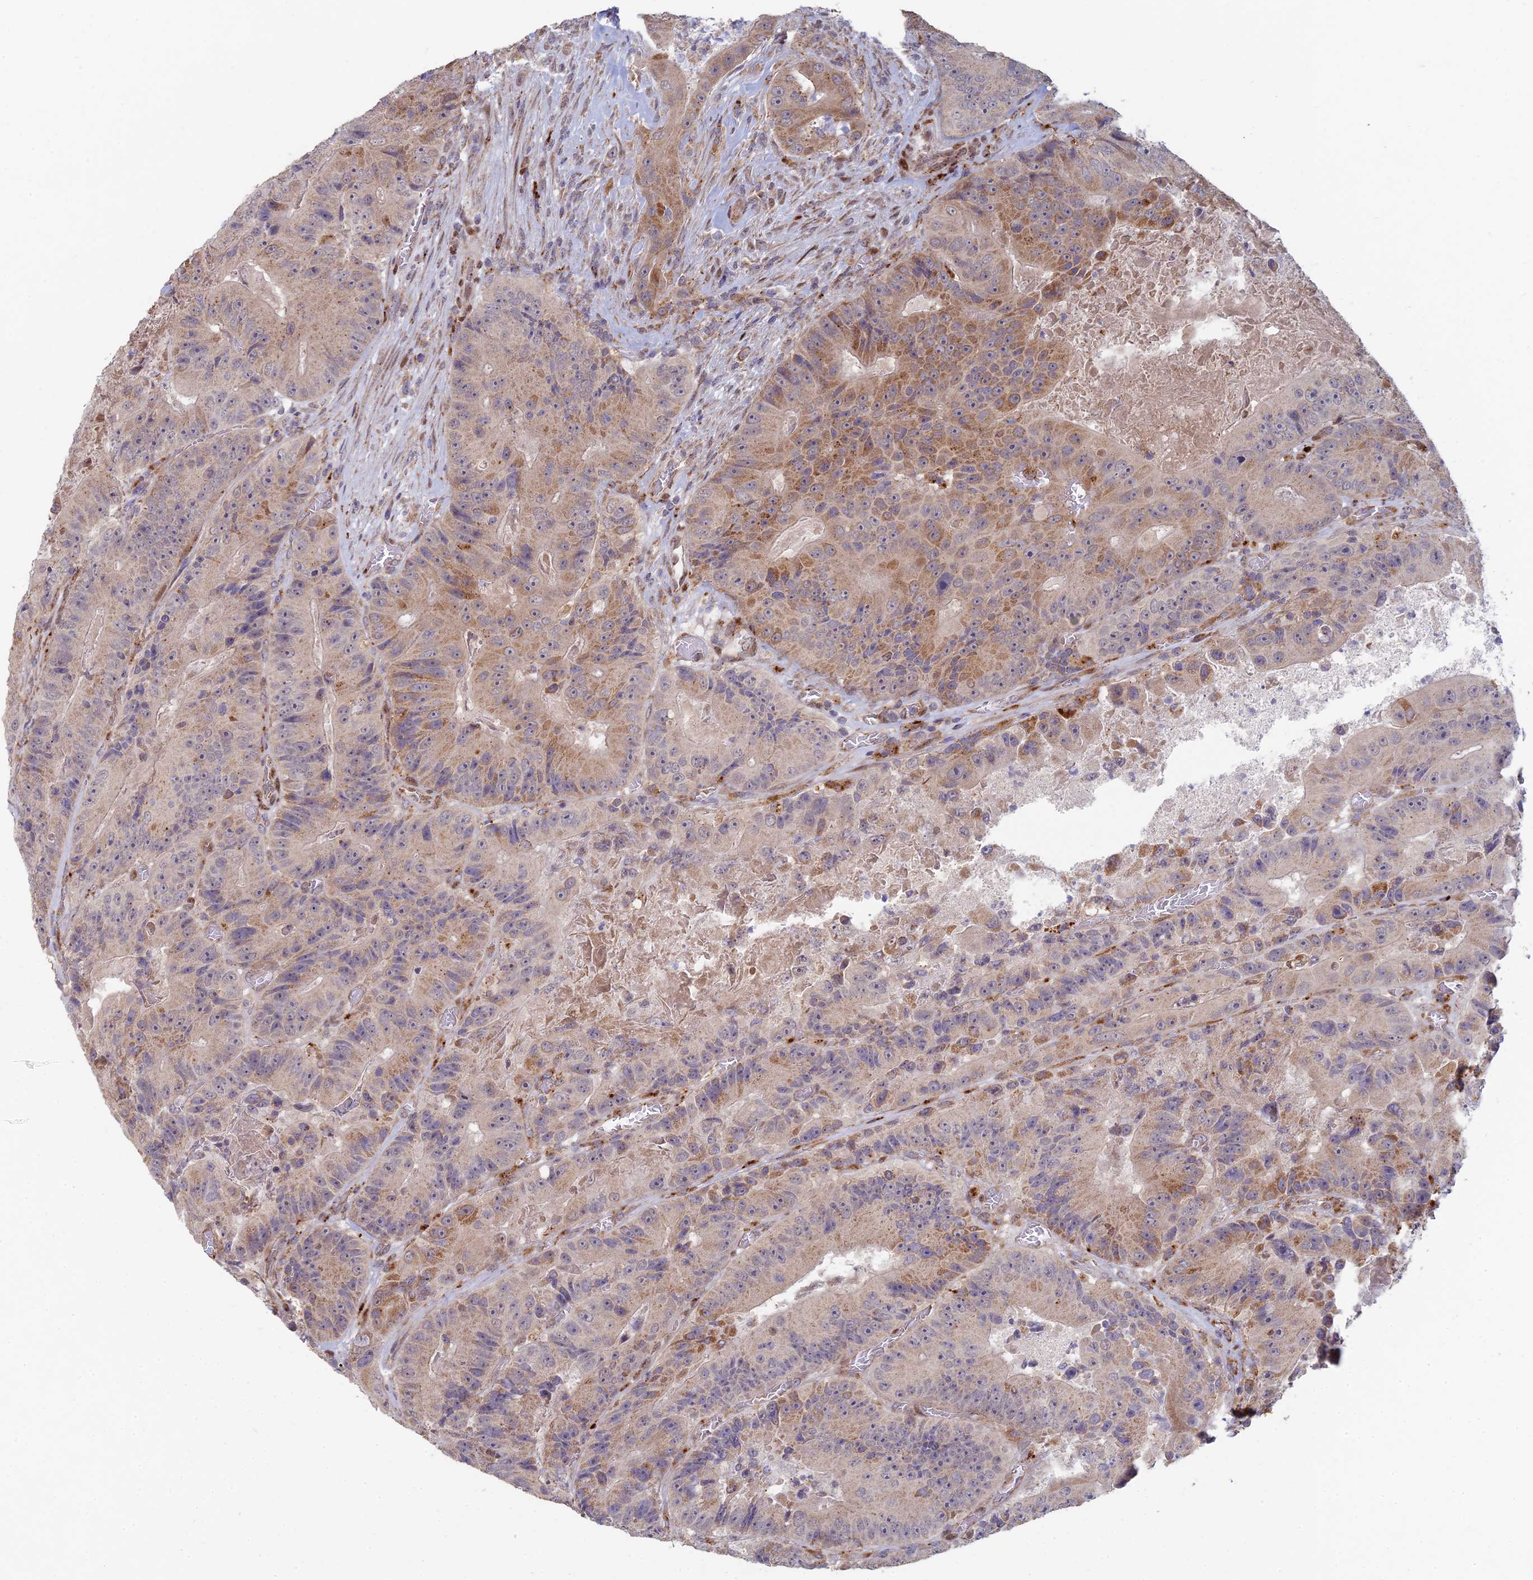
{"staining": {"intensity": "moderate", "quantity": "25%-75%", "location": "cytoplasmic/membranous"}, "tissue": "colorectal cancer", "cell_type": "Tumor cells", "image_type": "cancer", "snomed": [{"axis": "morphology", "description": "Adenocarcinoma, NOS"}, {"axis": "topography", "description": "Colon"}], "caption": "Protein analysis of adenocarcinoma (colorectal) tissue exhibits moderate cytoplasmic/membranous positivity in approximately 25%-75% of tumor cells. The protein is shown in brown color, while the nuclei are stained blue.", "gene": "FOXS1", "patient": {"sex": "female", "age": 86}}